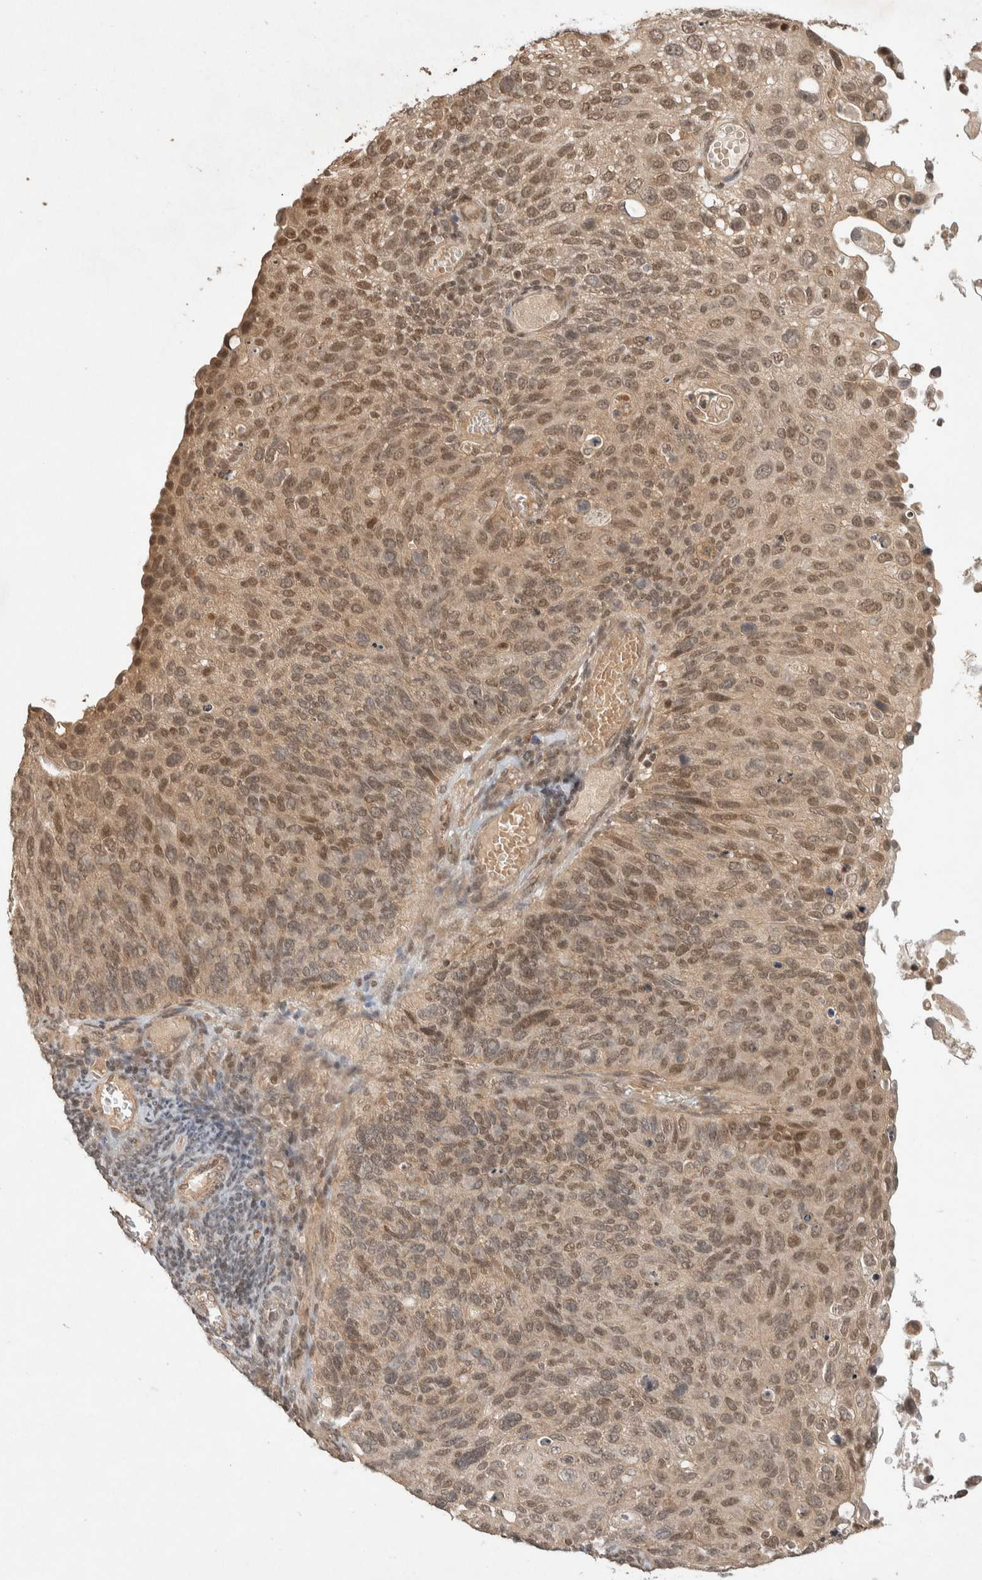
{"staining": {"intensity": "moderate", "quantity": ">75%", "location": "nuclear"}, "tissue": "cervical cancer", "cell_type": "Tumor cells", "image_type": "cancer", "snomed": [{"axis": "morphology", "description": "Squamous cell carcinoma, NOS"}, {"axis": "topography", "description": "Cervix"}], "caption": "An image of human cervical squamous cell carcinoma stained for a protein displays moderate nuclear brown staining in tumor cells. Using DAB (3,3'-diaminobenzidine) (brown) and hematoxylin (blue) stains, captured at high magnification using brightfield microscopy.", "gene": "THRA", "patient": {"sex": "female", "age": 70}}